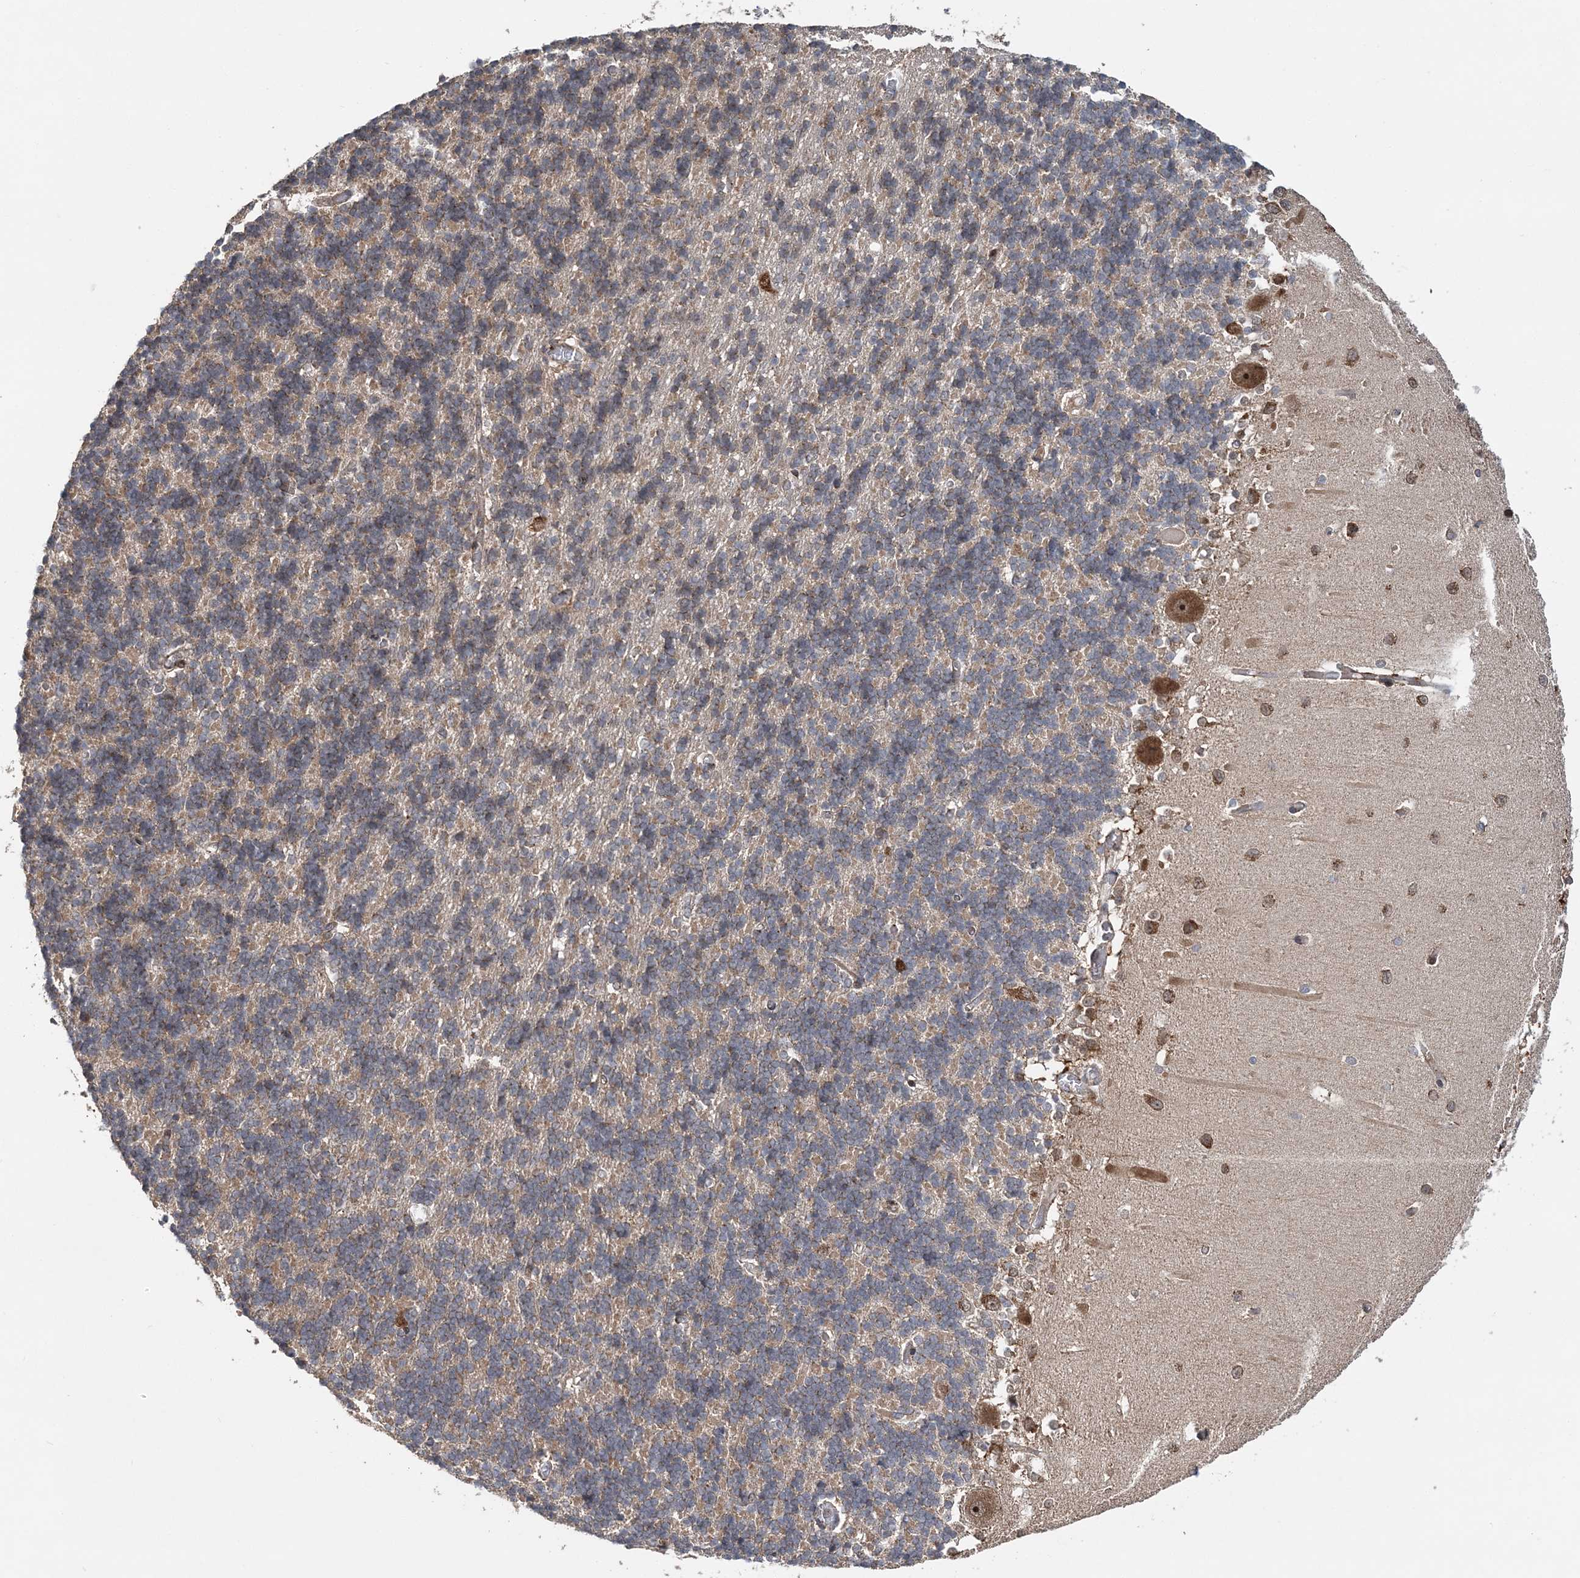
{"staining": {"intensity": "moderate", "quantity": "25%-75%", "location": "cytoplasmic/membranous"}, "tissue": "cerebellum", "cell_type": "Cells in granular layer", "image_type": "normal", "snomed": [{"axis": "morphology", "description": "Normal tissue, NOS"}, {"axis": "topography", "description": "Cerebellum"}], "caption": "DAB (3,3'-diaminobenzidine) immunohistochemical staining of normal human cerebellum demonstrates moderate cytoplasmic/membranous protein expression in approximately 25%-75% of cells in granular layer.", "gene": "KIF4A", "patient": {"sex": "male", "age": 37}}